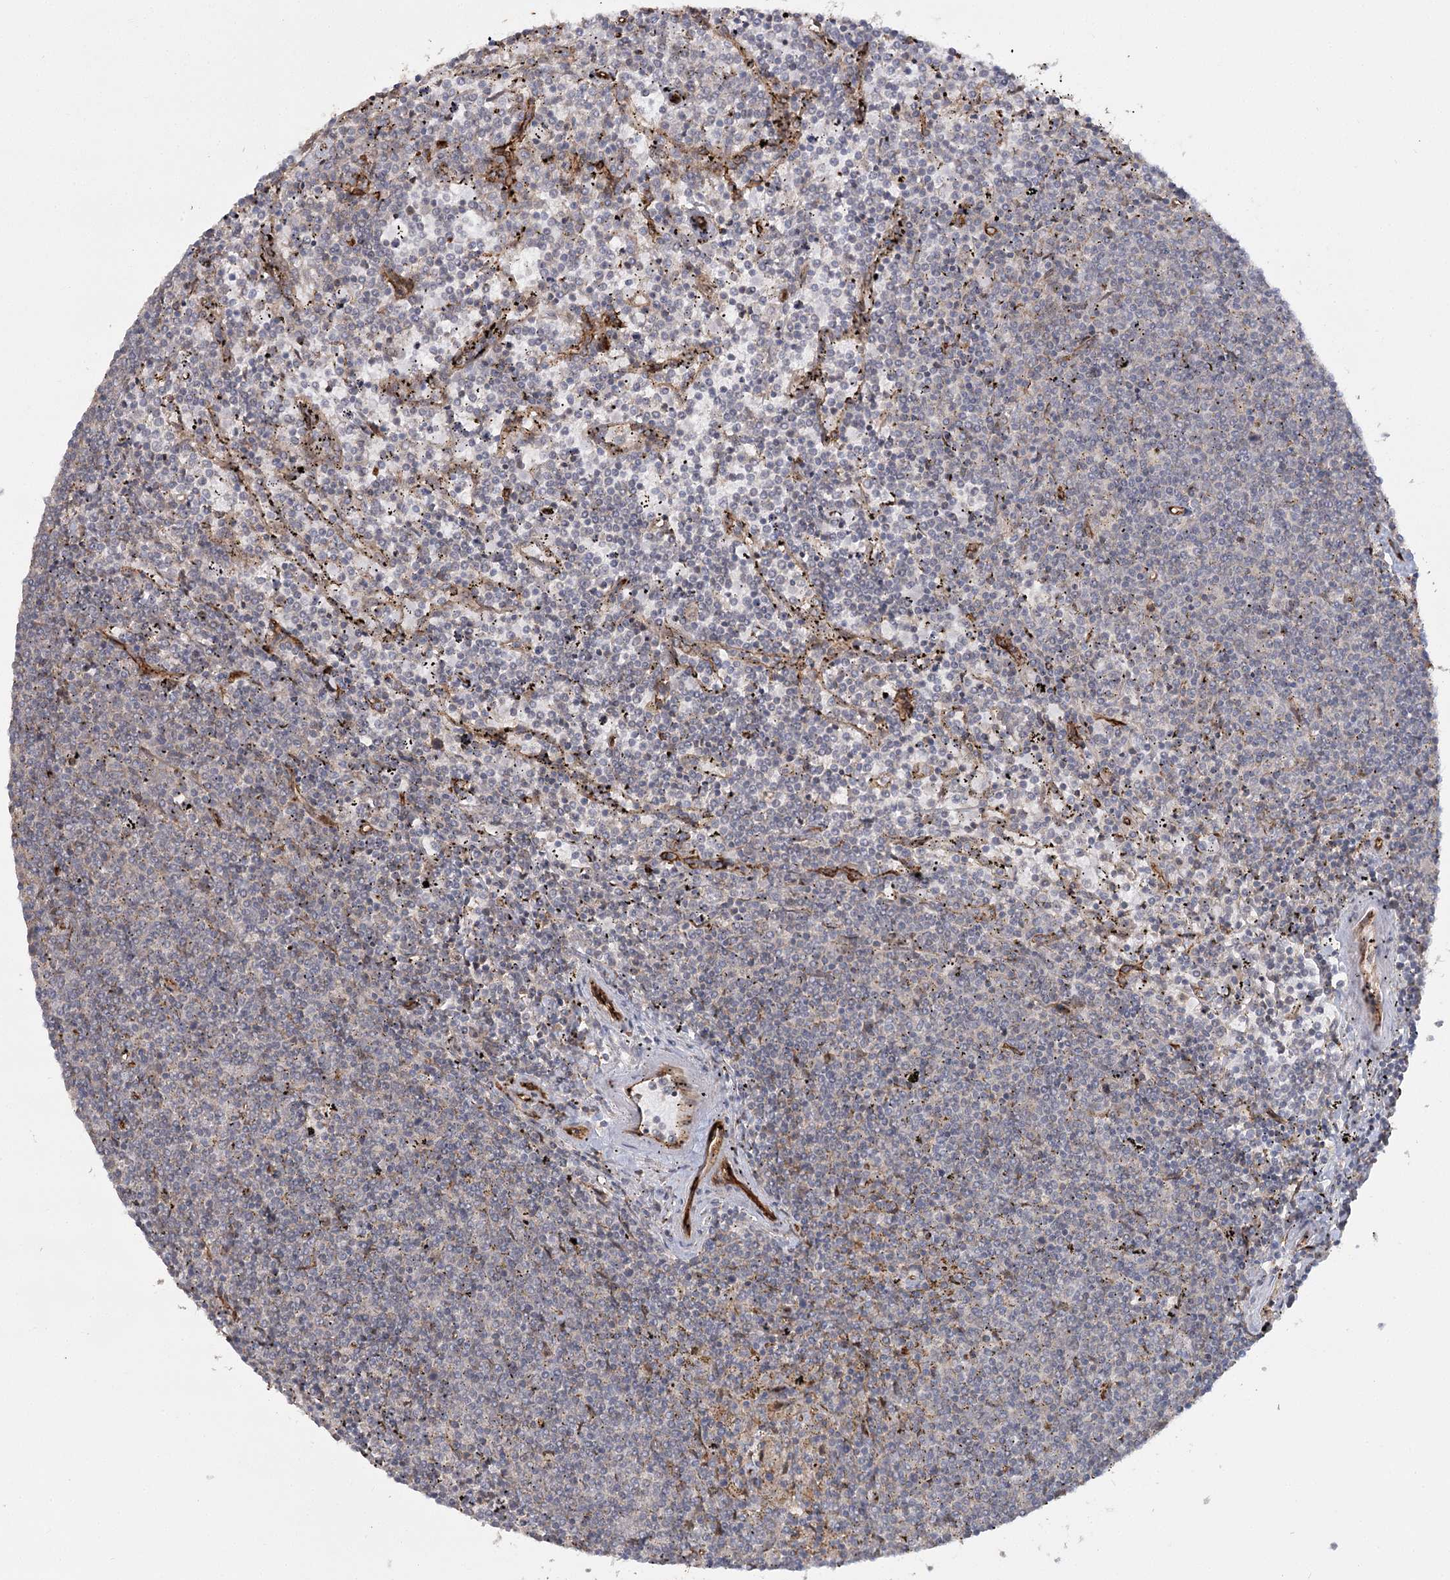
{"staining": {"intensity": "negative", "quantity": "none", "location": "none"}, "tissue": "lymphoma", "cell_type": "Tumor cells", "image_type": "cancer", "snomed": [{"axis": "morphology", "description": "Malignant lymphoma, non-Hodgkin's type, Low grade"}, {"axis": "topography", "description": "Spleen"}], "caption": "Immunohistochemistry (IHC) image of neoplastic tissue: human lymphoma stained with DAB shows no significant protein positivity in tumor cells. (Brightfield microscopy of DAB immunohistochemistry (IHC) at high magnification).", "gene": "RPP14", "patient": {"sex": "female", "age": 50}}